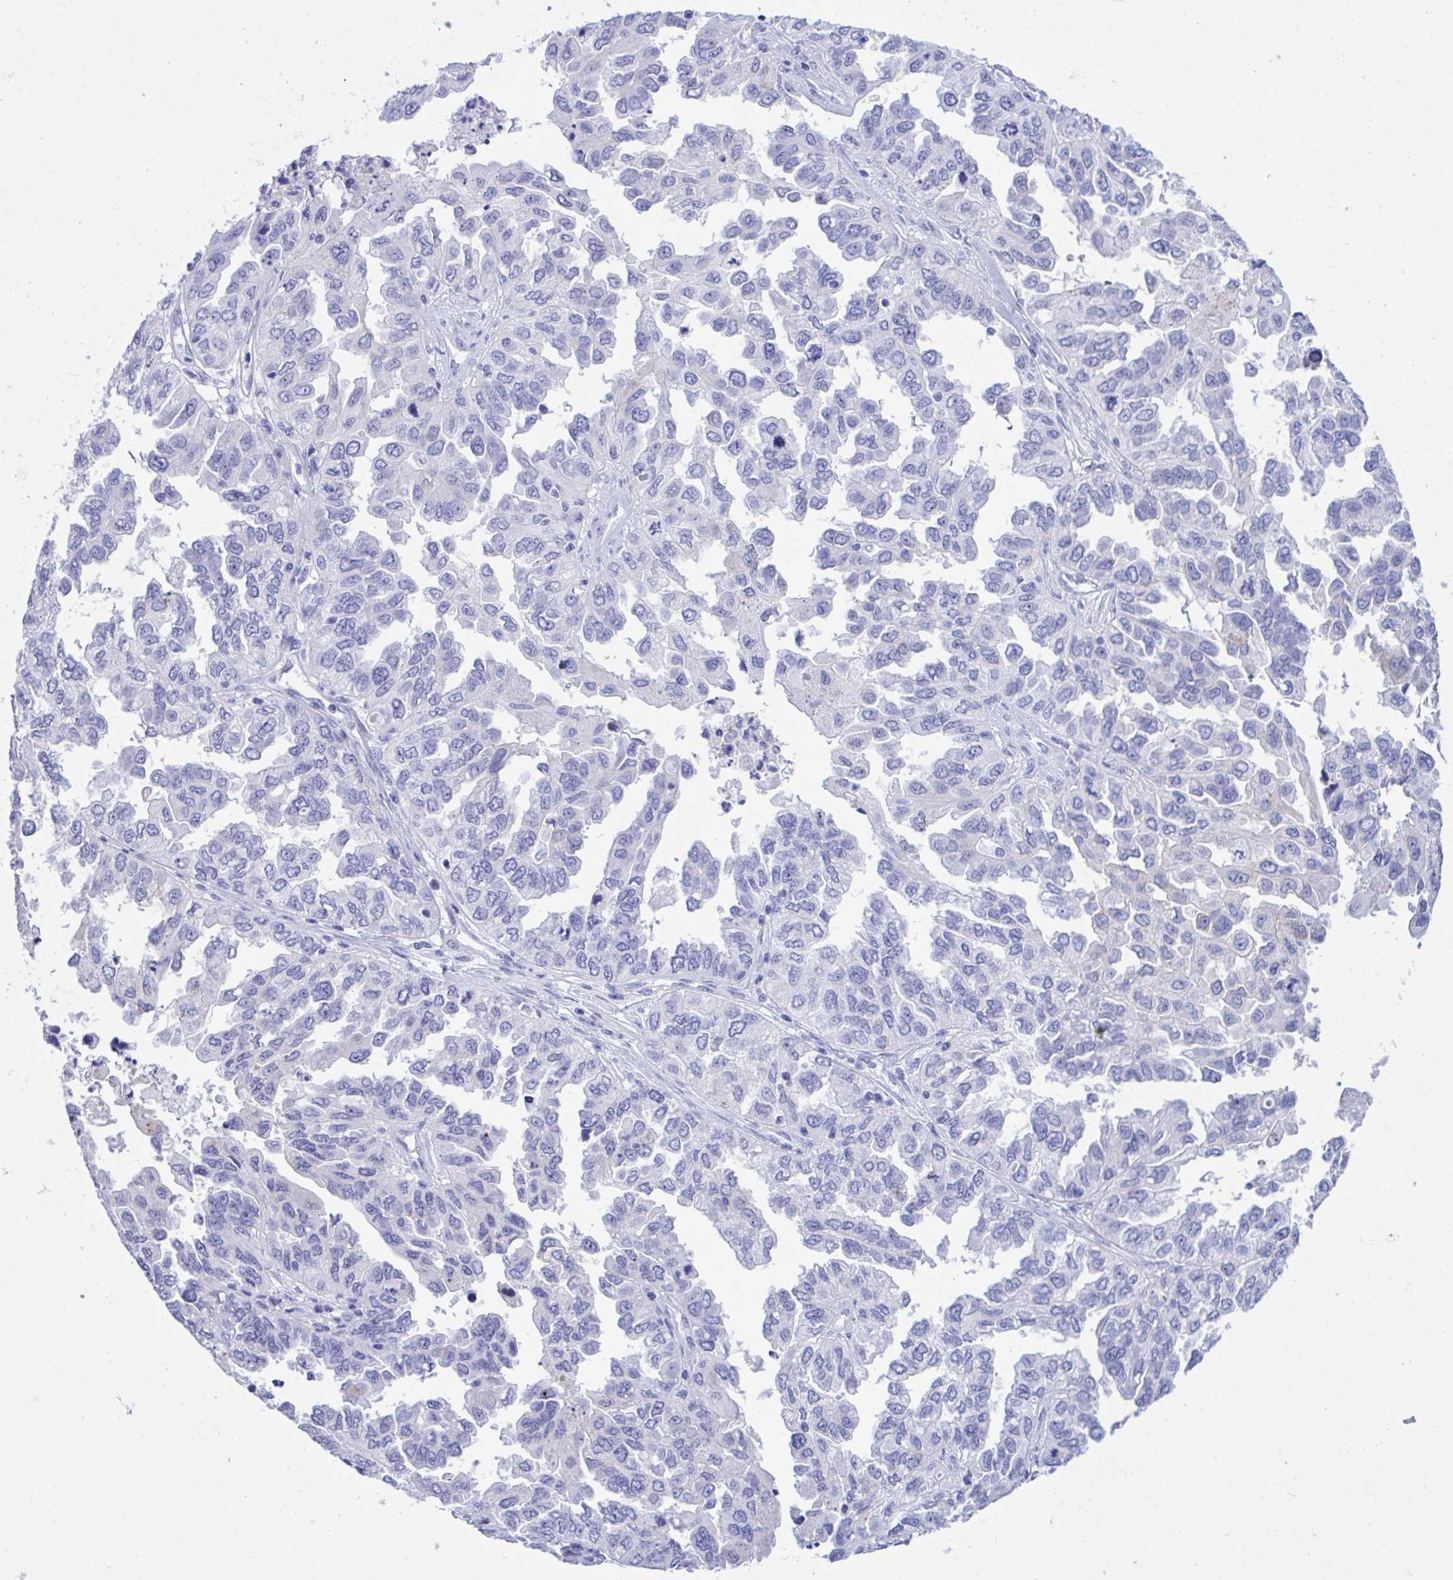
{"staining": {"intensity": "weak", "quantity": "<25%", "location": "cytoplasmic/membranous"}, "tissue": "ovarian cancer", "cell_type": "Tumor cells", "image_type": "cancer", "snomed": [{"axis": "morphology", "description": "Cystadenocarcinoma, serous, NOS"}, {"axis": "topography", "description": "Ovary"}], "caption": "This is an immunohistochemistry image of human serous cystadenocarcinoma (ovarian). There is no positivity in tumor cells.", "gene": "BEX5", "patient": {"sex": "female", "age": 53}}